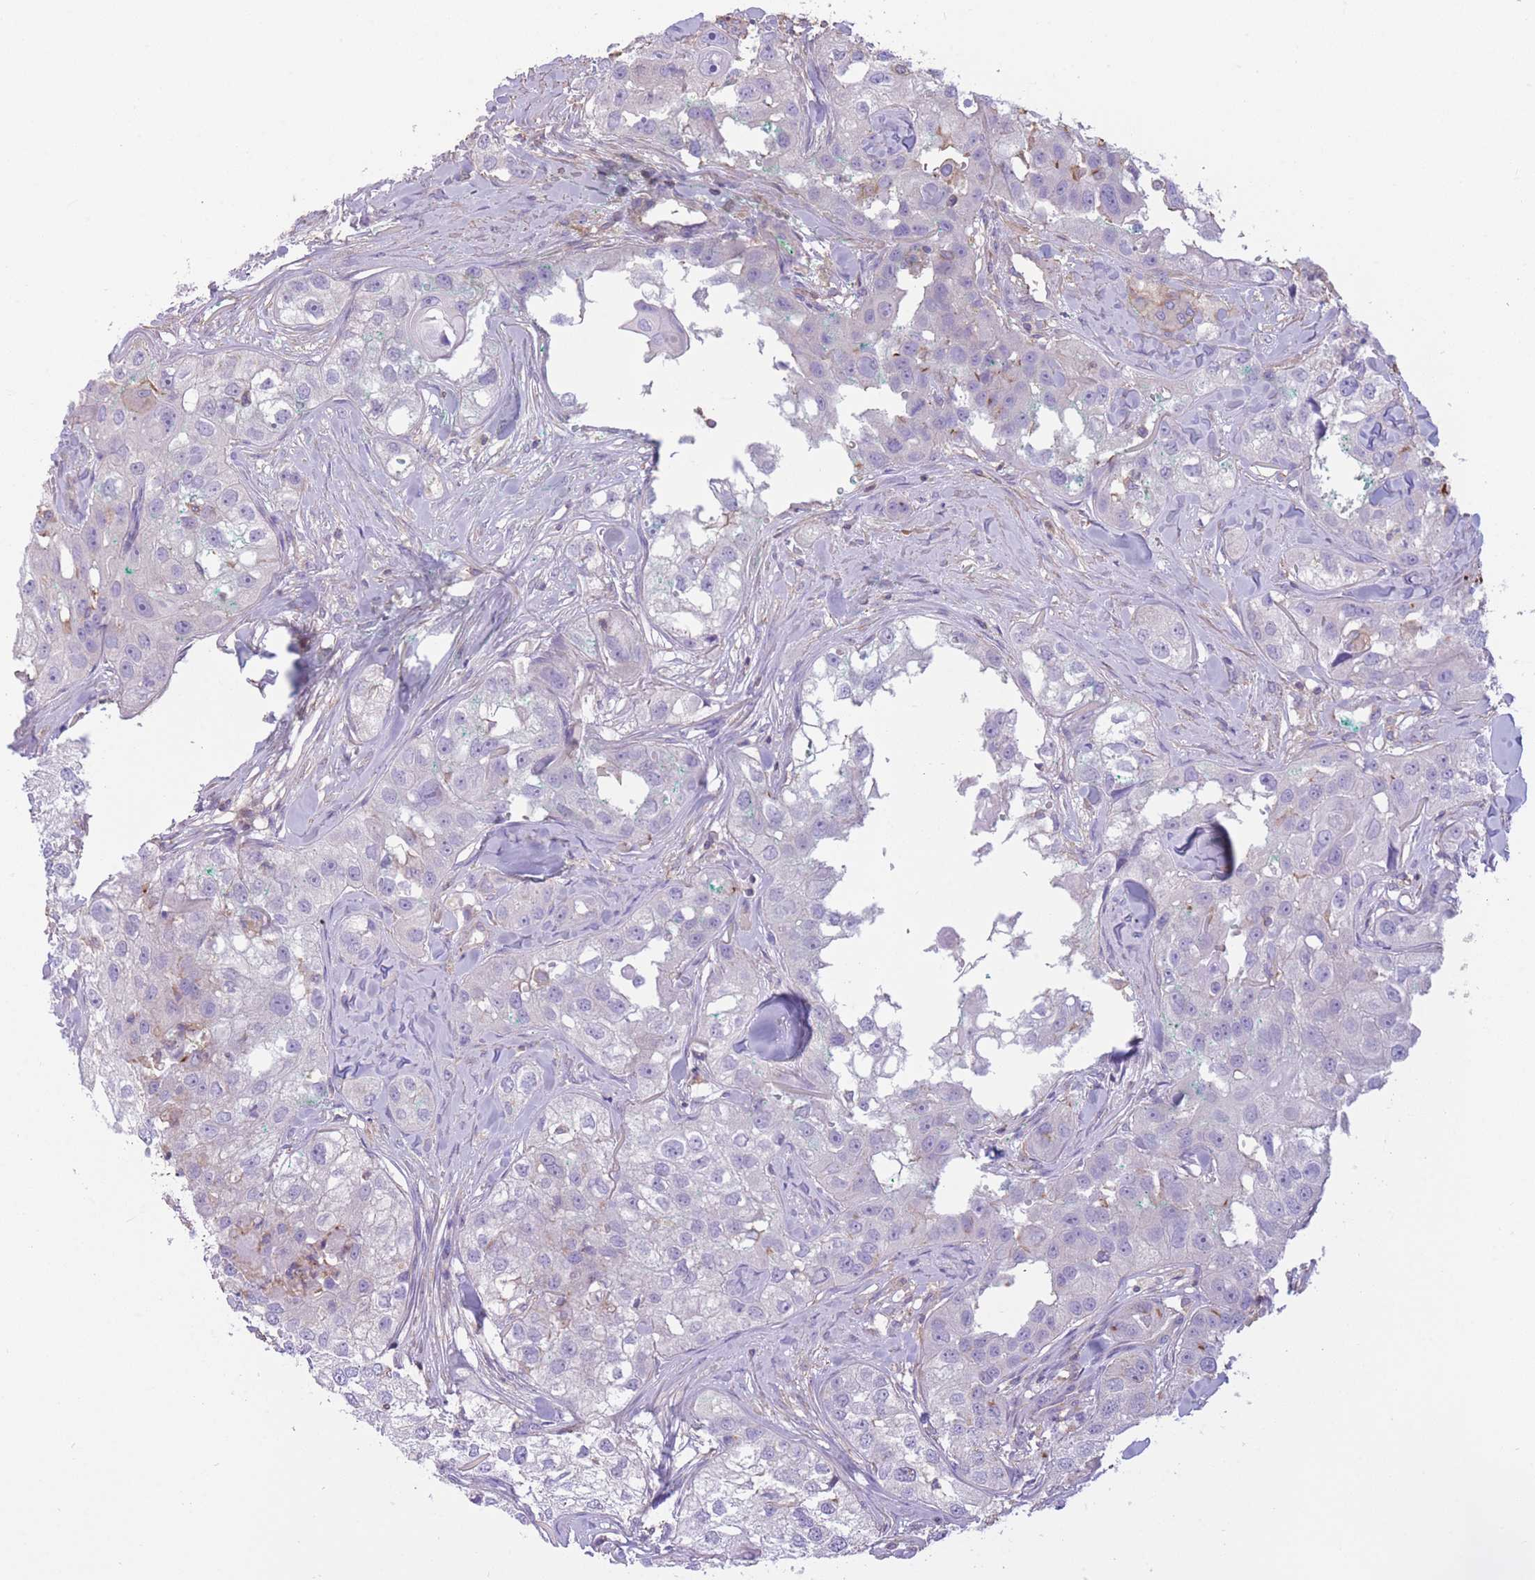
{"staining": {"intensity": "negative", "quantity": "none", "location": "none"}, "tissue": "head and neck cancer", "cell_type": "Tumor cells", "image_type": "cancer", "snomed": [{"axis": "morphology", "description": "Normal tissue, NOS"}, {"axis": "morphology", "description": "Squamous cell carcinoma, NOS"}, {"axis": "topography", "description": "Skeletal muscle"}, {"axis": "topography", "description": "Head-Neck"}], "caption": "Tumor cells show no significant protein staining in squamous cell carcinoma (head and neck).", "gene": "PDHA1", "patient": {"sex": "male", "age": 51}}